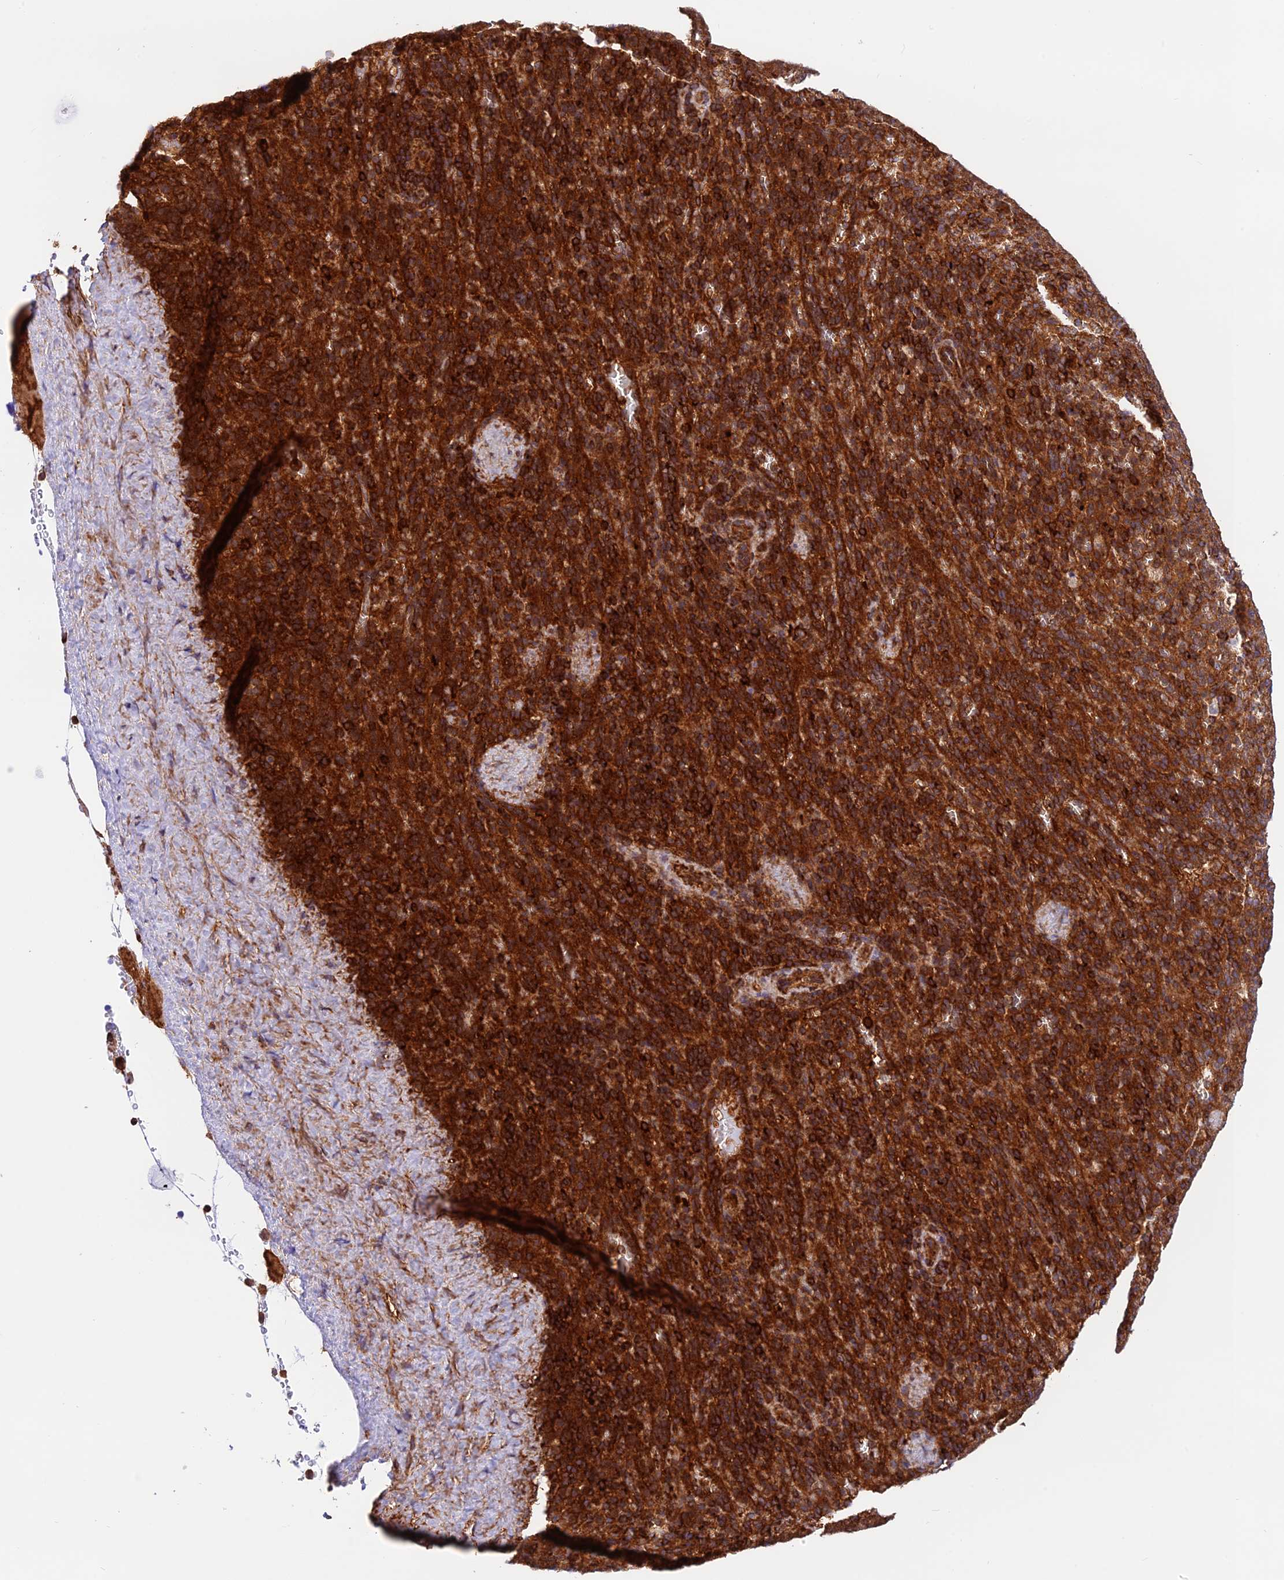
{"staining": {"intensity": "strong", "quantity": ">75%", "location": "cytoplasmic/membranous"}, "tissue": "spleen", "cell_type": "Cells in red pulp", "image_type": "normal", "snomed": [{"axis": "morphology", "description": "Normal tissue, NOS"}, {"axis": "topography", "description": "Spleen"}], "caption": "Immunohistochemistry (IHC) staining of normal spleen, which demonstrates high levels of strong cytoplasmic/membranous positivity in approximately >75% of cells in red pulp indicating strong cytoplasmic/membranous protein expression. The staining was performed using DAB (3,3'-diaminobenzidine) (brown) for protein detection and nuclei were counterstained in hematoxylin (blue).", "gene": "EVI5L", "patient": {"sex": "female", "age": 21}}